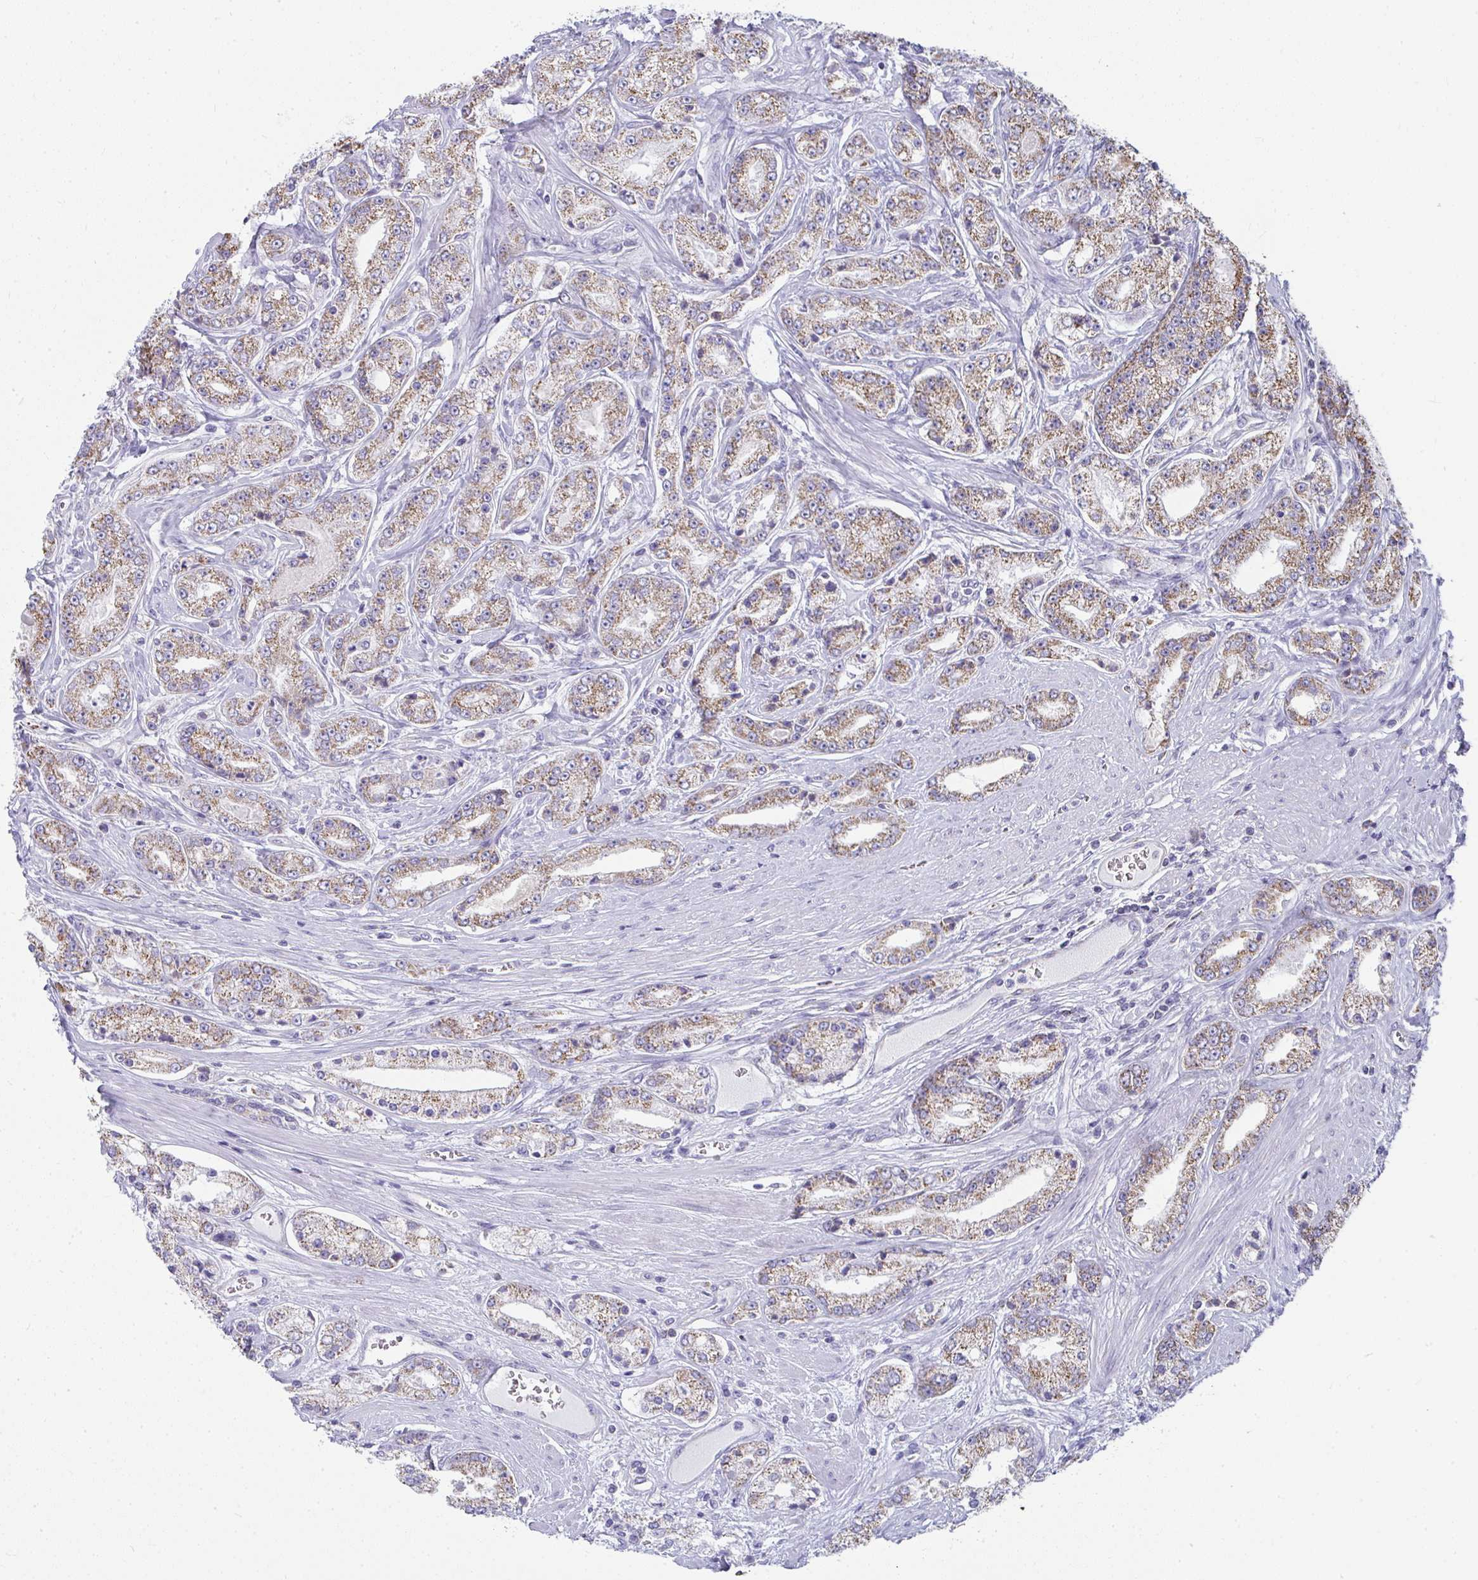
{"staining": {"intensity": "weak", "quantity": ">75%", "location": "cytoplasmic/membranous"}, "tissue": "prostate cancer", "cell_type": "Tumor cells", "image_type": "cancer", "snomed": [{"axis": "morphology", "description": "Adenocarcinoma, High grade"}, {"axis": "topography", "description": "Prostate"}], "caption": "Protein expression analysis of prostate cancer reveals weak cytoplasmic/membranous staining in approximately >75% of tumor cells. The protein of interest is stained brown, and the nuclei are stained in blue (DAB IHC with brightfield microscopy, high magnification).", "gene": "SLC6A1", "patient": {"sex": "male", "age": 66}}